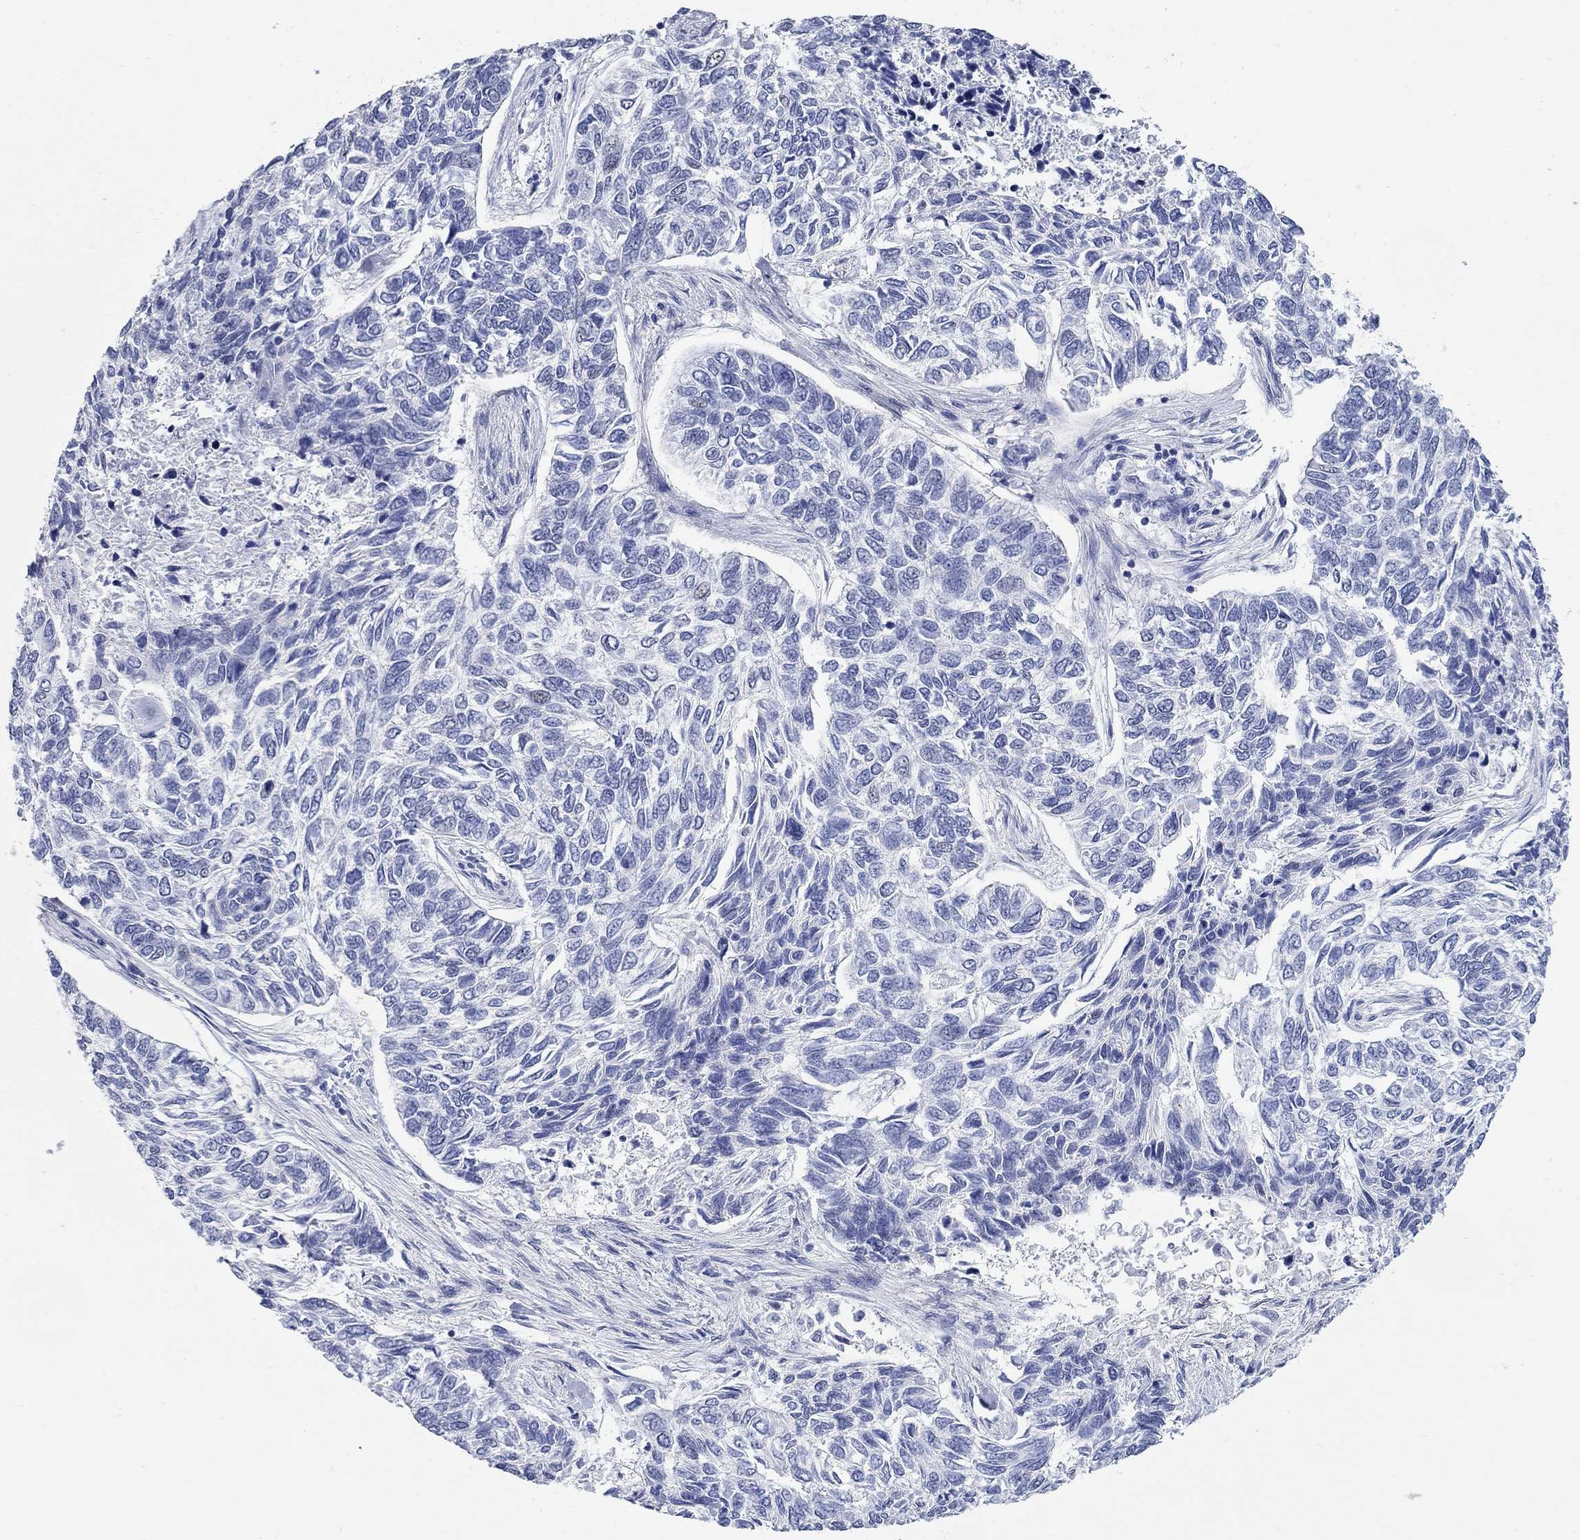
{"staining": {"intensity": "negative", "quantity": "none", "location": "none"}, "tissue": "skin cancer", "cell_type": "Tumor cells", "image_type": "cancer", "snomed": [{"axis": "morphology", "description": "Basal cell carcinoma"}, {"axis": "topography", "description": "Skin"}], "caption": "Human skin cancer (basal cell carcinoma) stained for a protein using immunohistochemistry exhibits no expression in tumor cells.", "gene": "WASF3", "patient": {"sex": "female", "age": 65}}